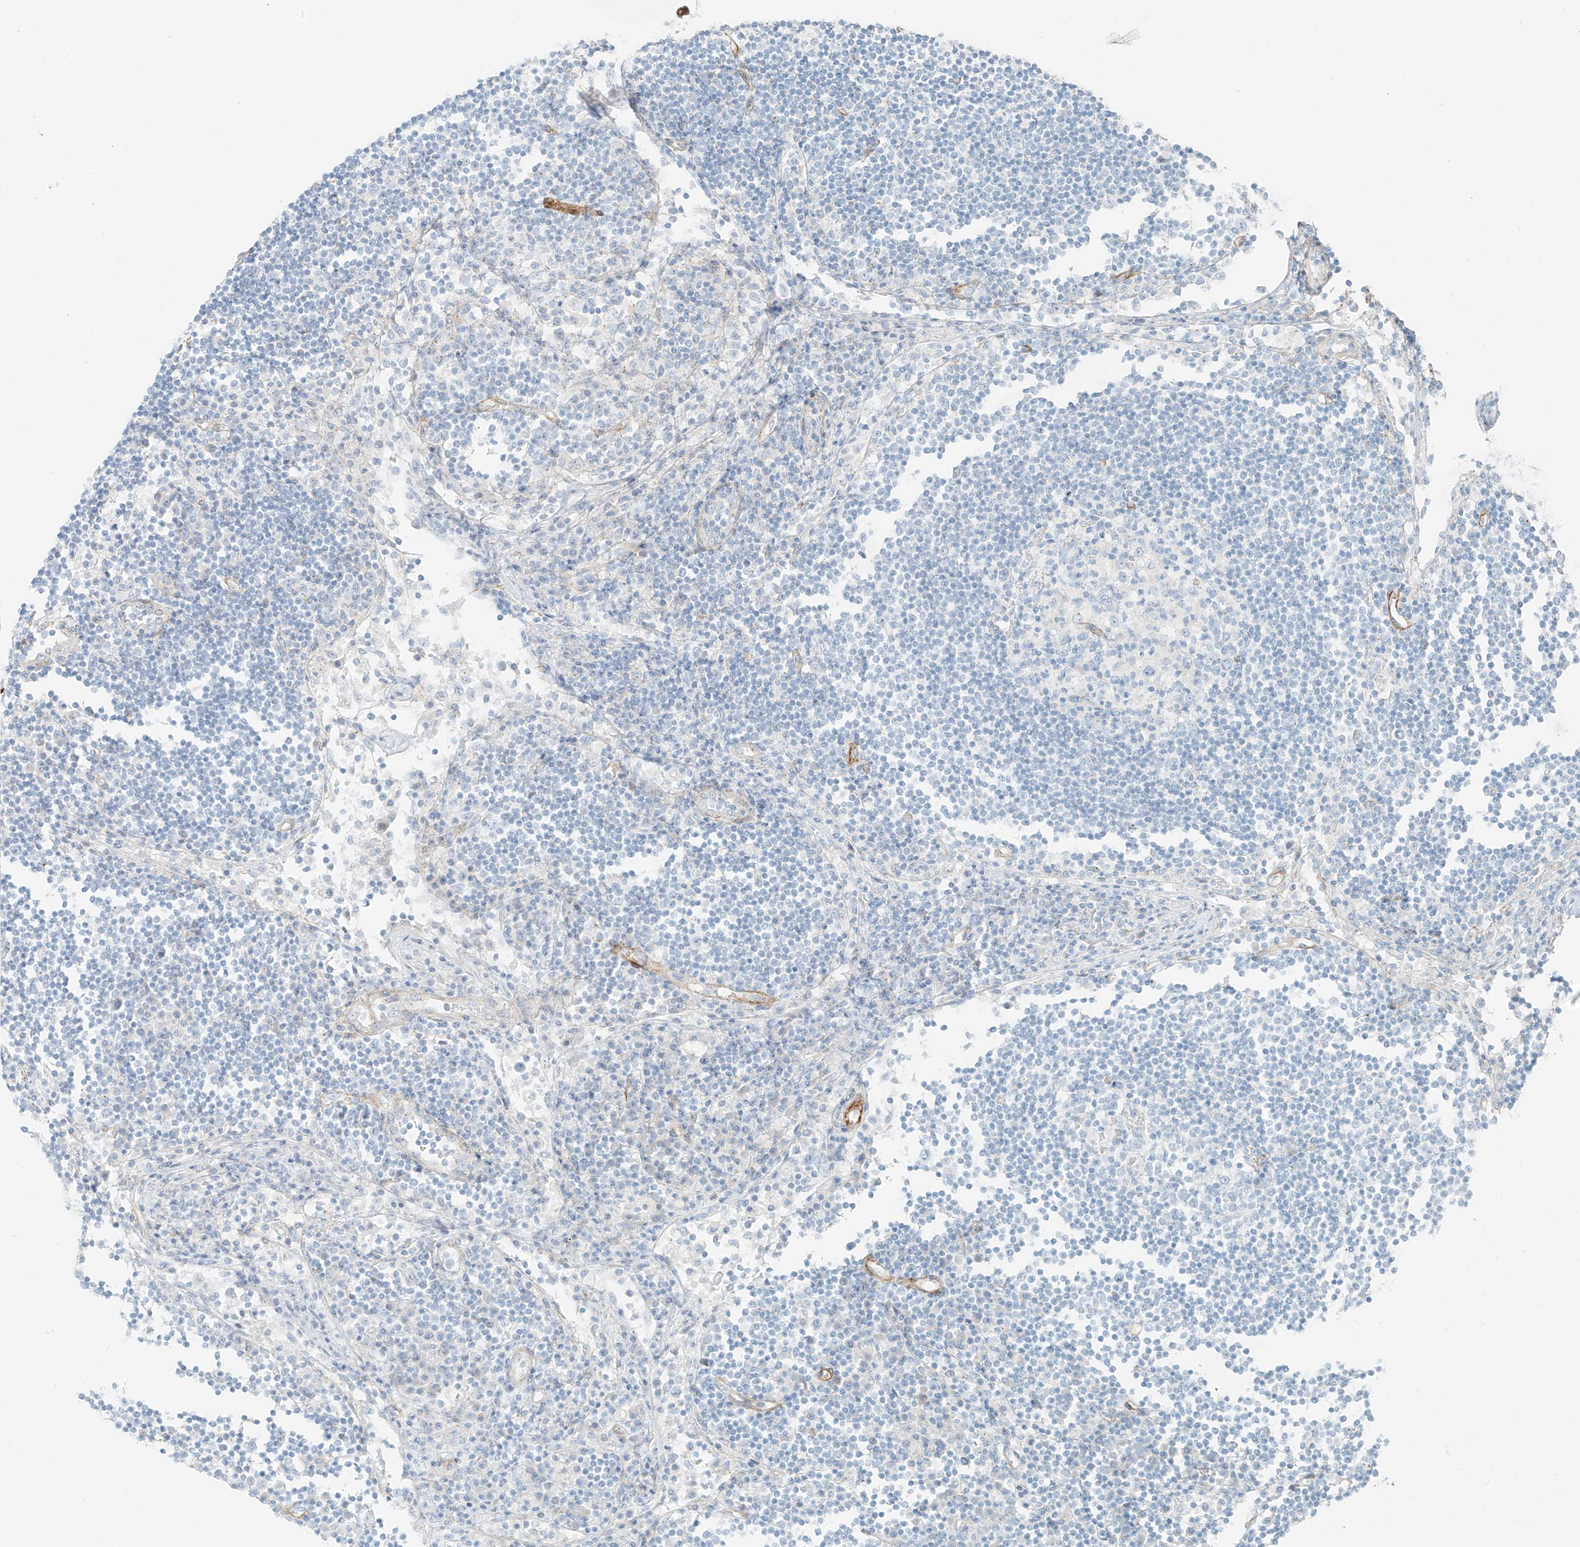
{"staining": {"intensity": "negative", "quantity": "none", "location": "none"}, "tissue": "lymph node", "cell_type": "Germinal center cells", "image_type": "normal", "snomed": [{"axis": "morphology", "description": "Normal tissue, NOS"}, {"axis": "topography", "description": "Lymph node"}], "caption": "Germinal center cells are negative for protein expression in unremarkable human lymph node. Brightfield microscopy of immunohistochemistry (IHC) stained with DAB (brown) and hematoxylin (blue), captured at high magnification.", "gene": "SMCP", "patient": {"sex": "female", "age": 53}}